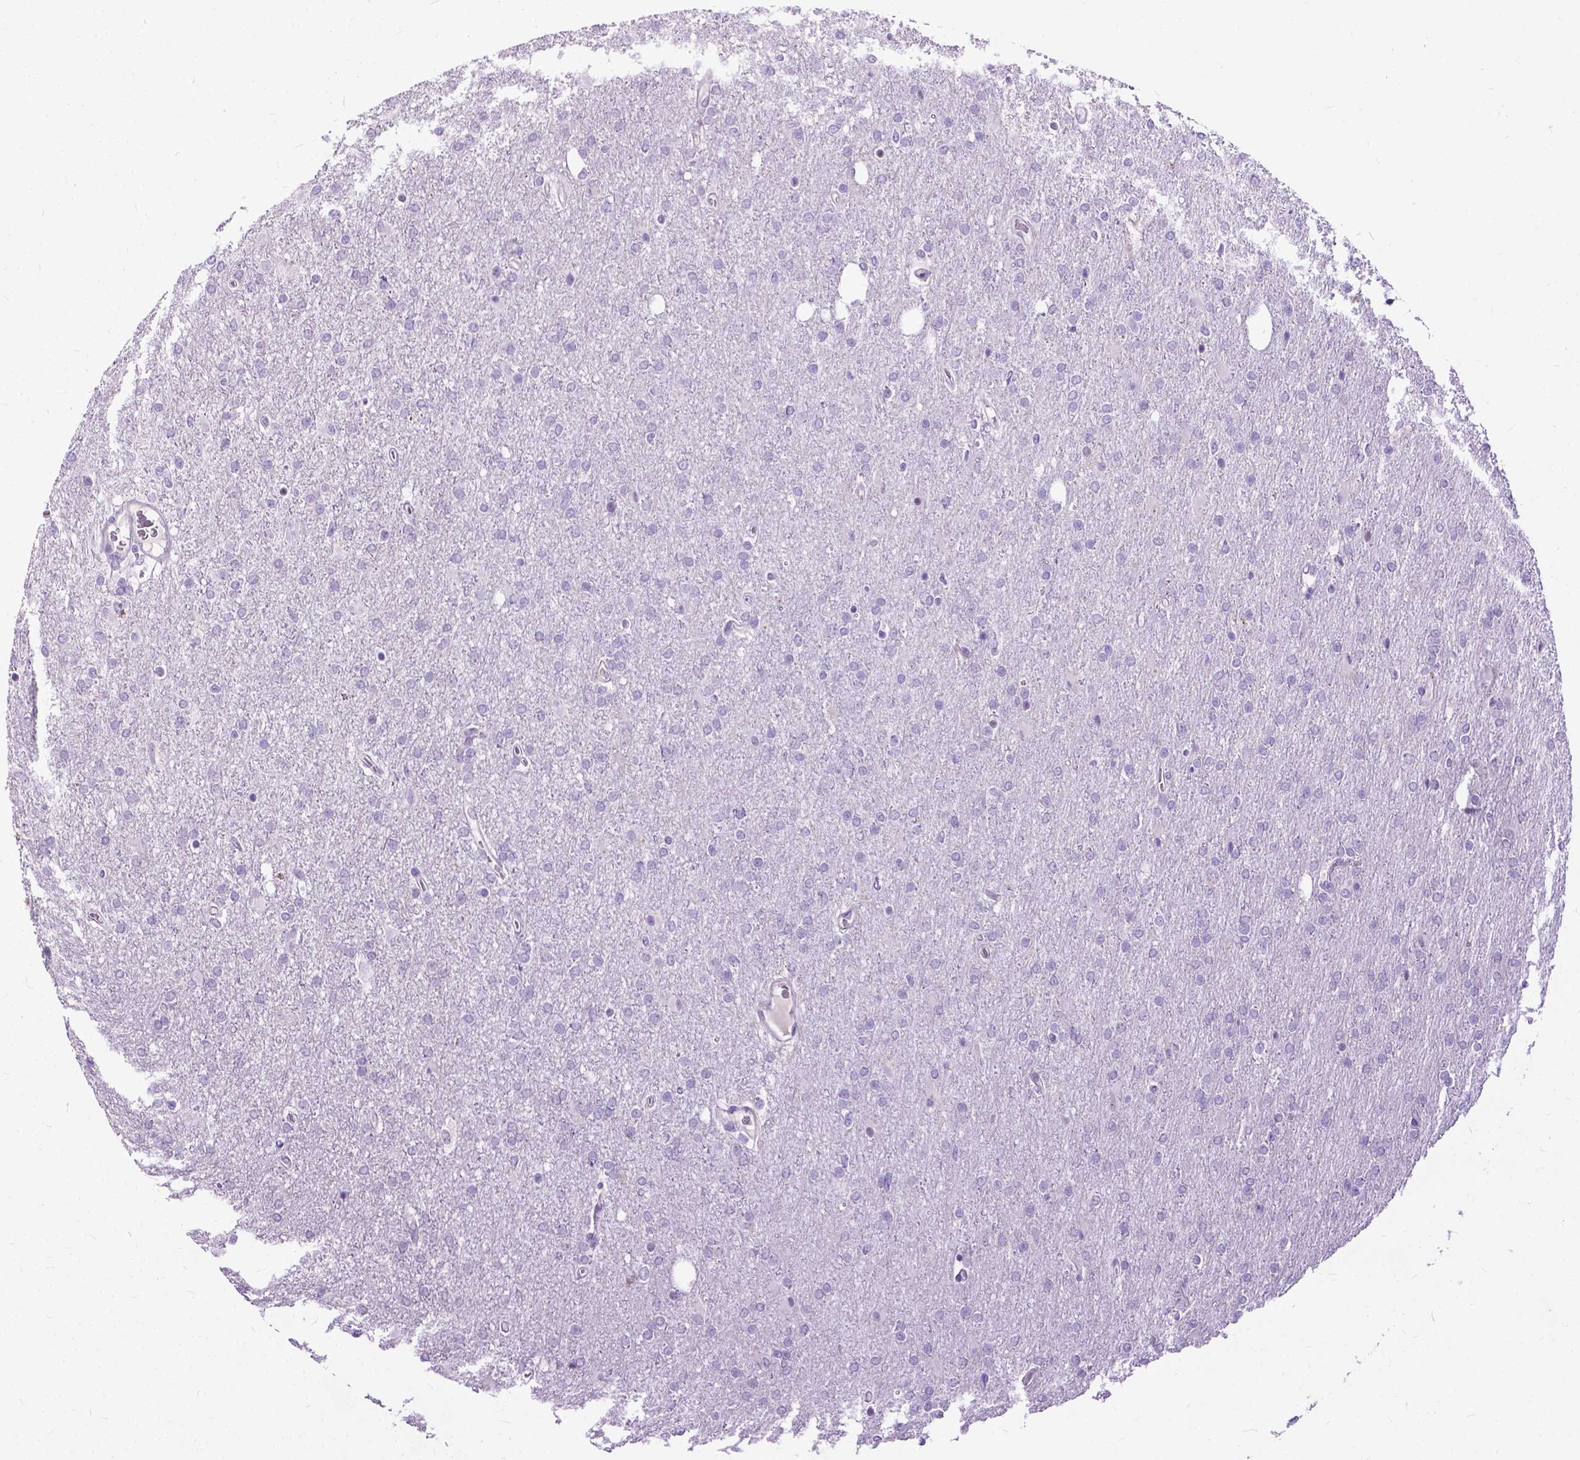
{"staining": {"intensity": "negative", "quantity": "none", "location": "none"}, "tissue": "glioma", "cell_type": "Tumor cells", "image_type": "cancer", "snomed": [{"axis": "morphology", "description": "Glioma, malignant, High grade"}, {"axis": "topography", "description": "Cerebral cortex"}], "caption": "This is an immunohistochemistry image of human malignant high-grade glioma. There is no staining in tumor cells.", "gene": "PROB1", "patient": {"sex": "male", "age": 70}}